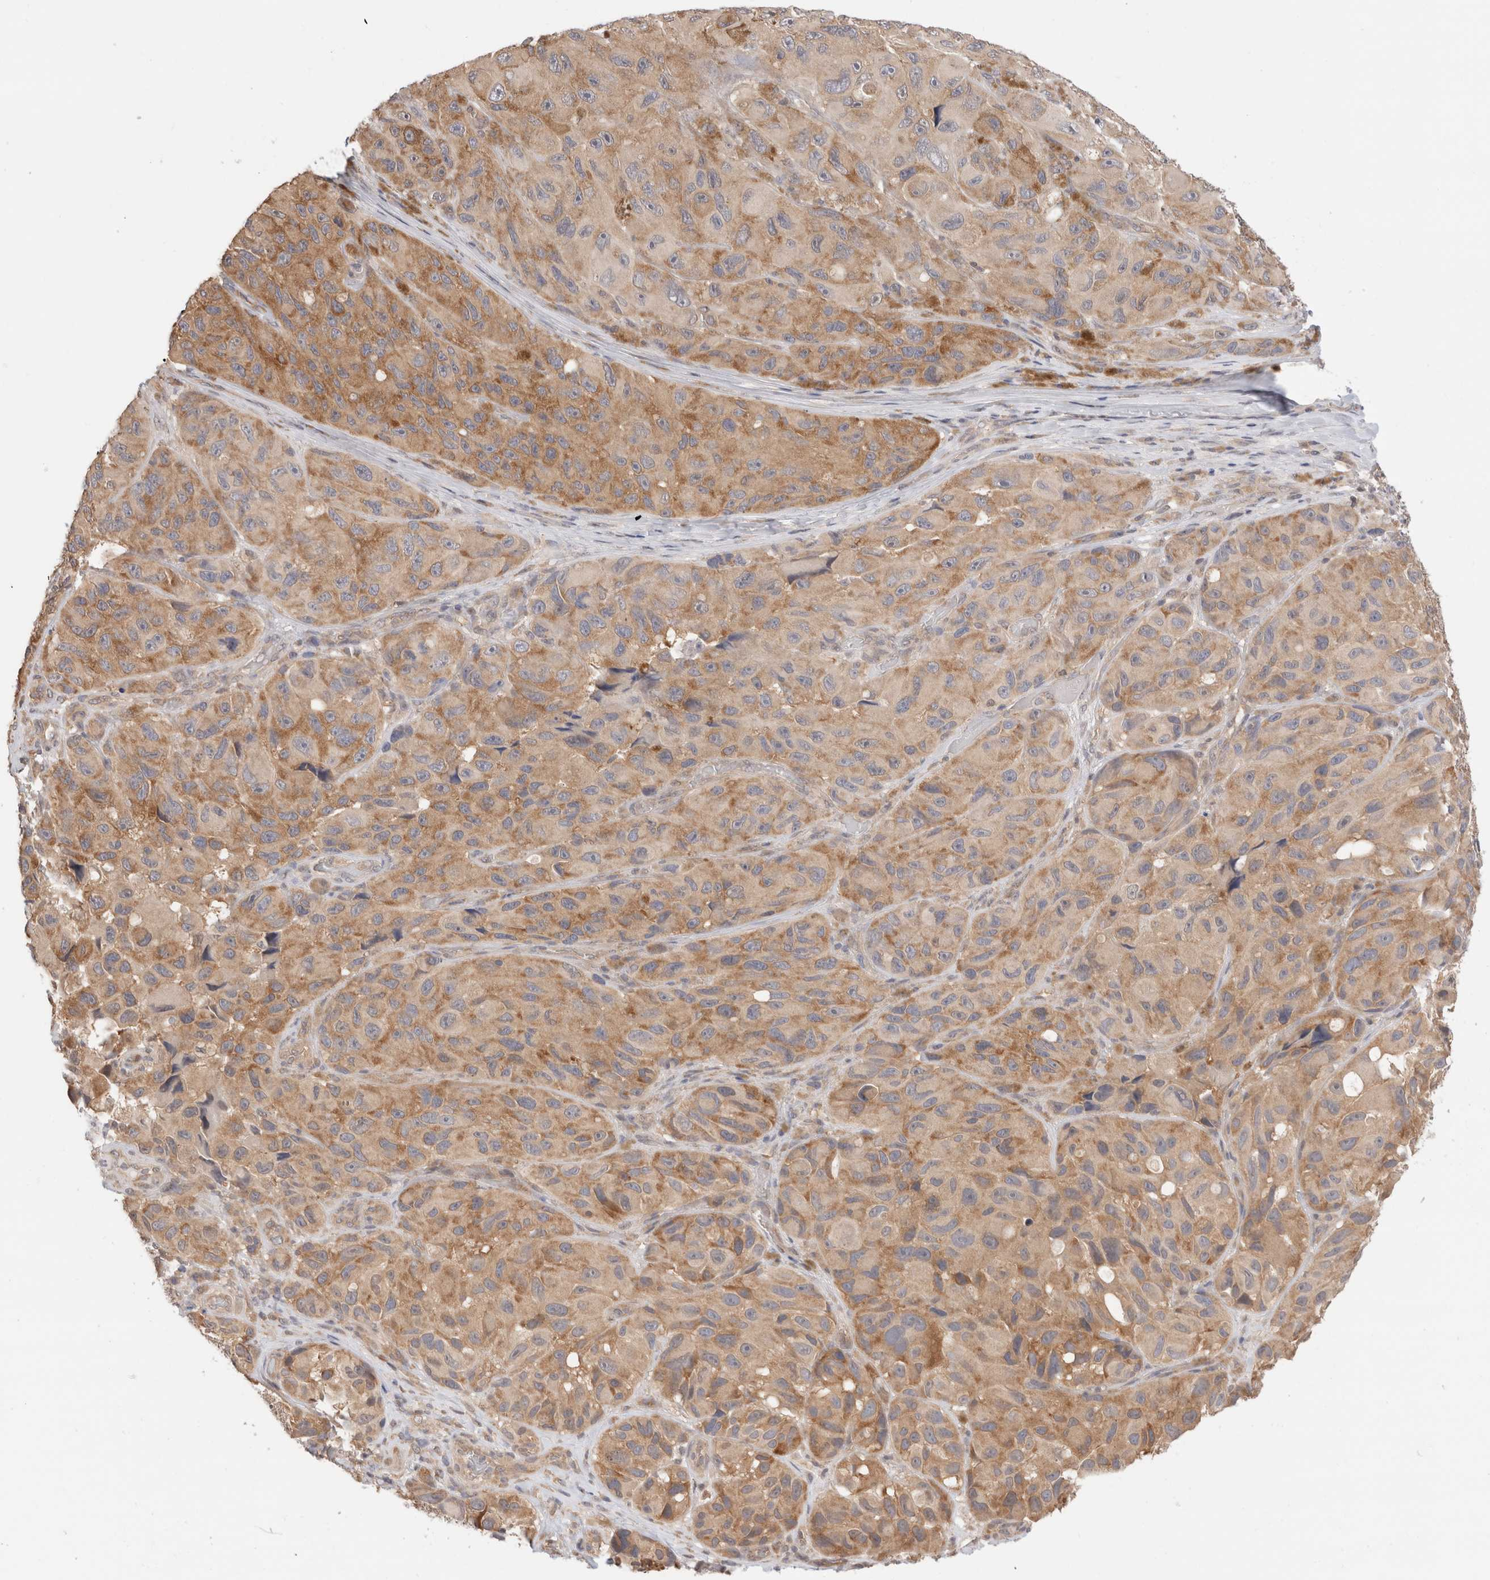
{"staining": {"intensity": "moderate", "quantity": ">75%", "location": "cytoplasmic/membranous"}, "tissue": "melanoma", "cell_type": "Tumor cells", "image_type": "cancer", "snomed": [{"axis": "morphology", "description": "Malignant melanoma, NOS"}, {"axis": "topography", "description": "Skin"}], "caption": "DAB immunohistochemical staining of human malignant melanoma demonstrates moderate cytoplasmic/membranous protein staining in approximately >75% of tumor cells.", "gene": "C17orf97", "patient": {"sex": "female", "age": 73}}